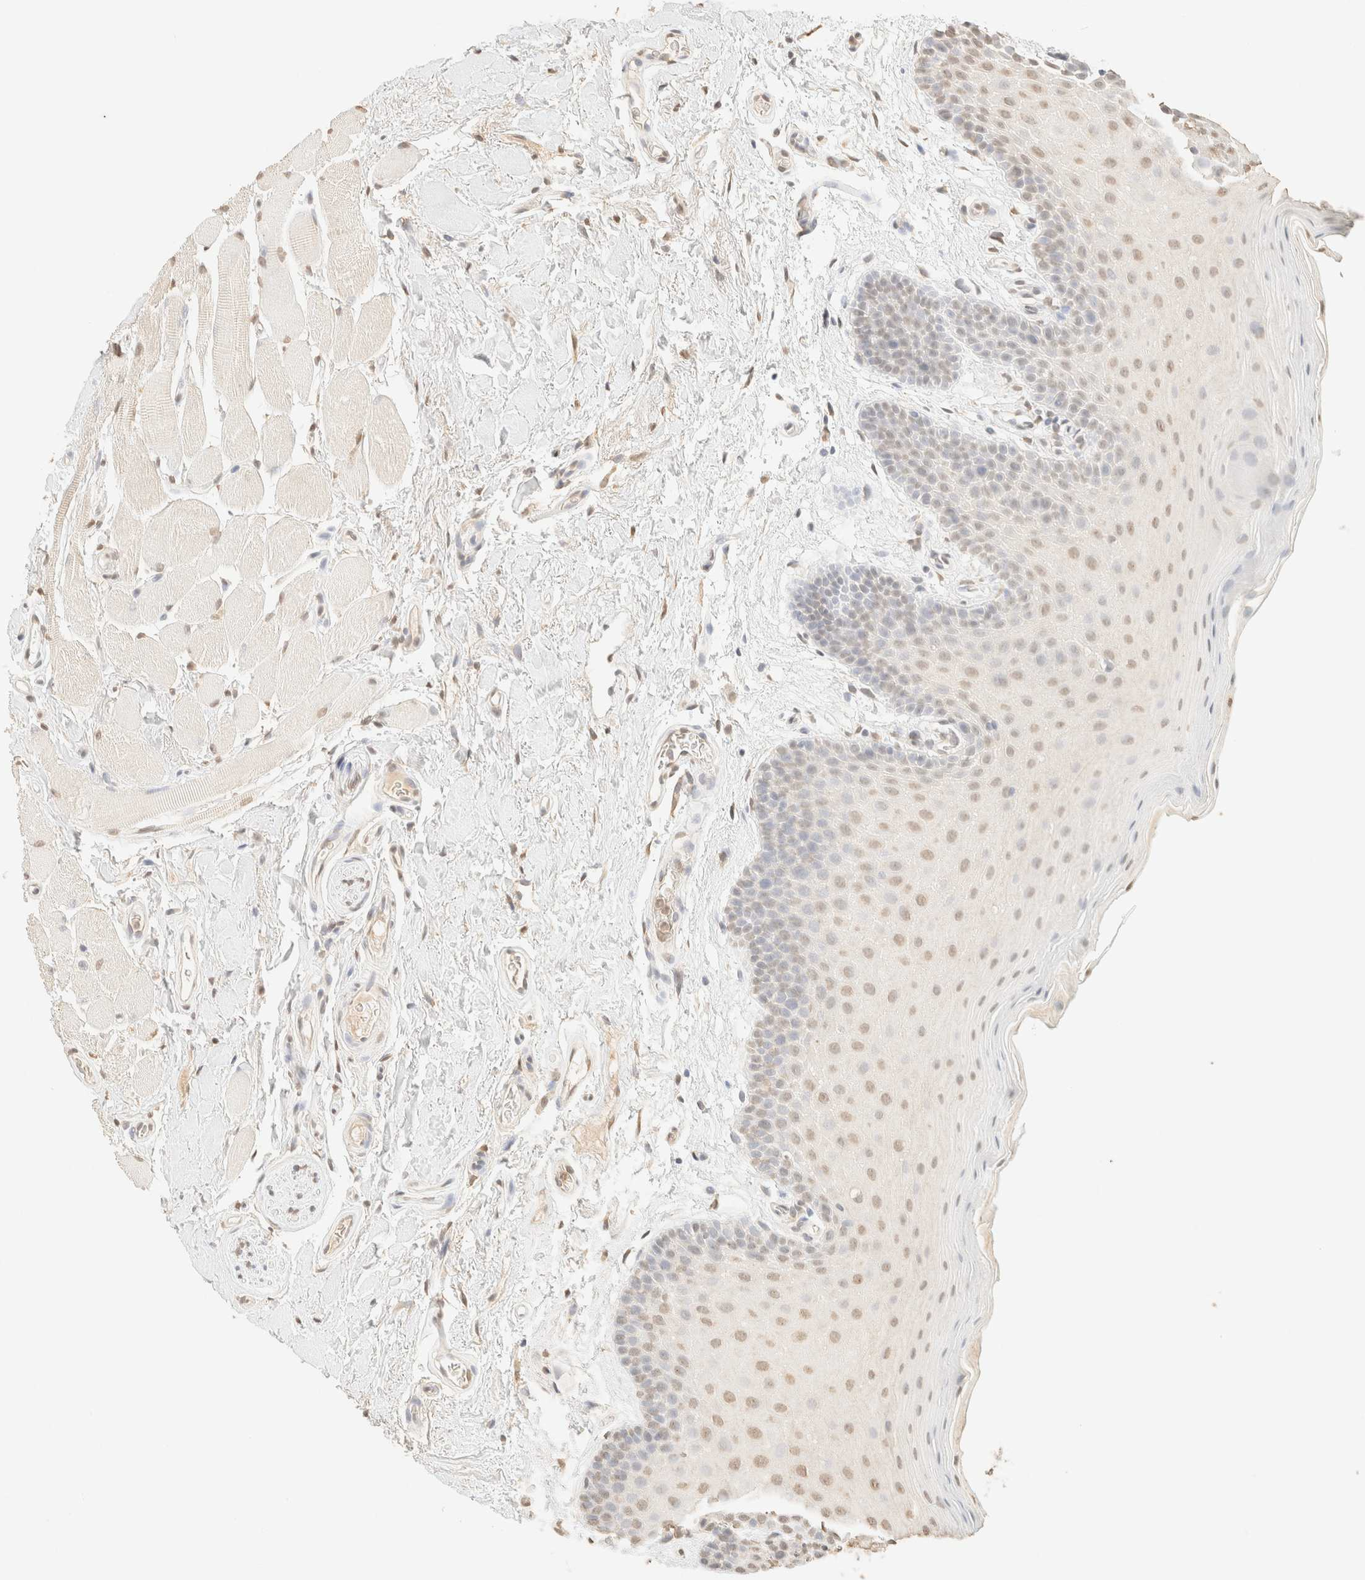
{"staining": {"intensity": "weak", "quantity": ">75%", "location": "nuclear"}, "tissue": "oral mucosa", "cell_type": "Squamous epithelial cells", "image_type": "normal", "snomed": [{"axis": "morphology", "description": "Normal tissue, NOS"}, {"axis": "topography", "description": "Oral tissue"}], "caption": "Approximately >75% of squamous epithelial cells in unremarkable human oral mucosa exhibit weak nuclear protein staining as visualized by brown immunohistochemical staining.", "gene": "S100A13", "patient": {"sex": "male", "age": 62}}